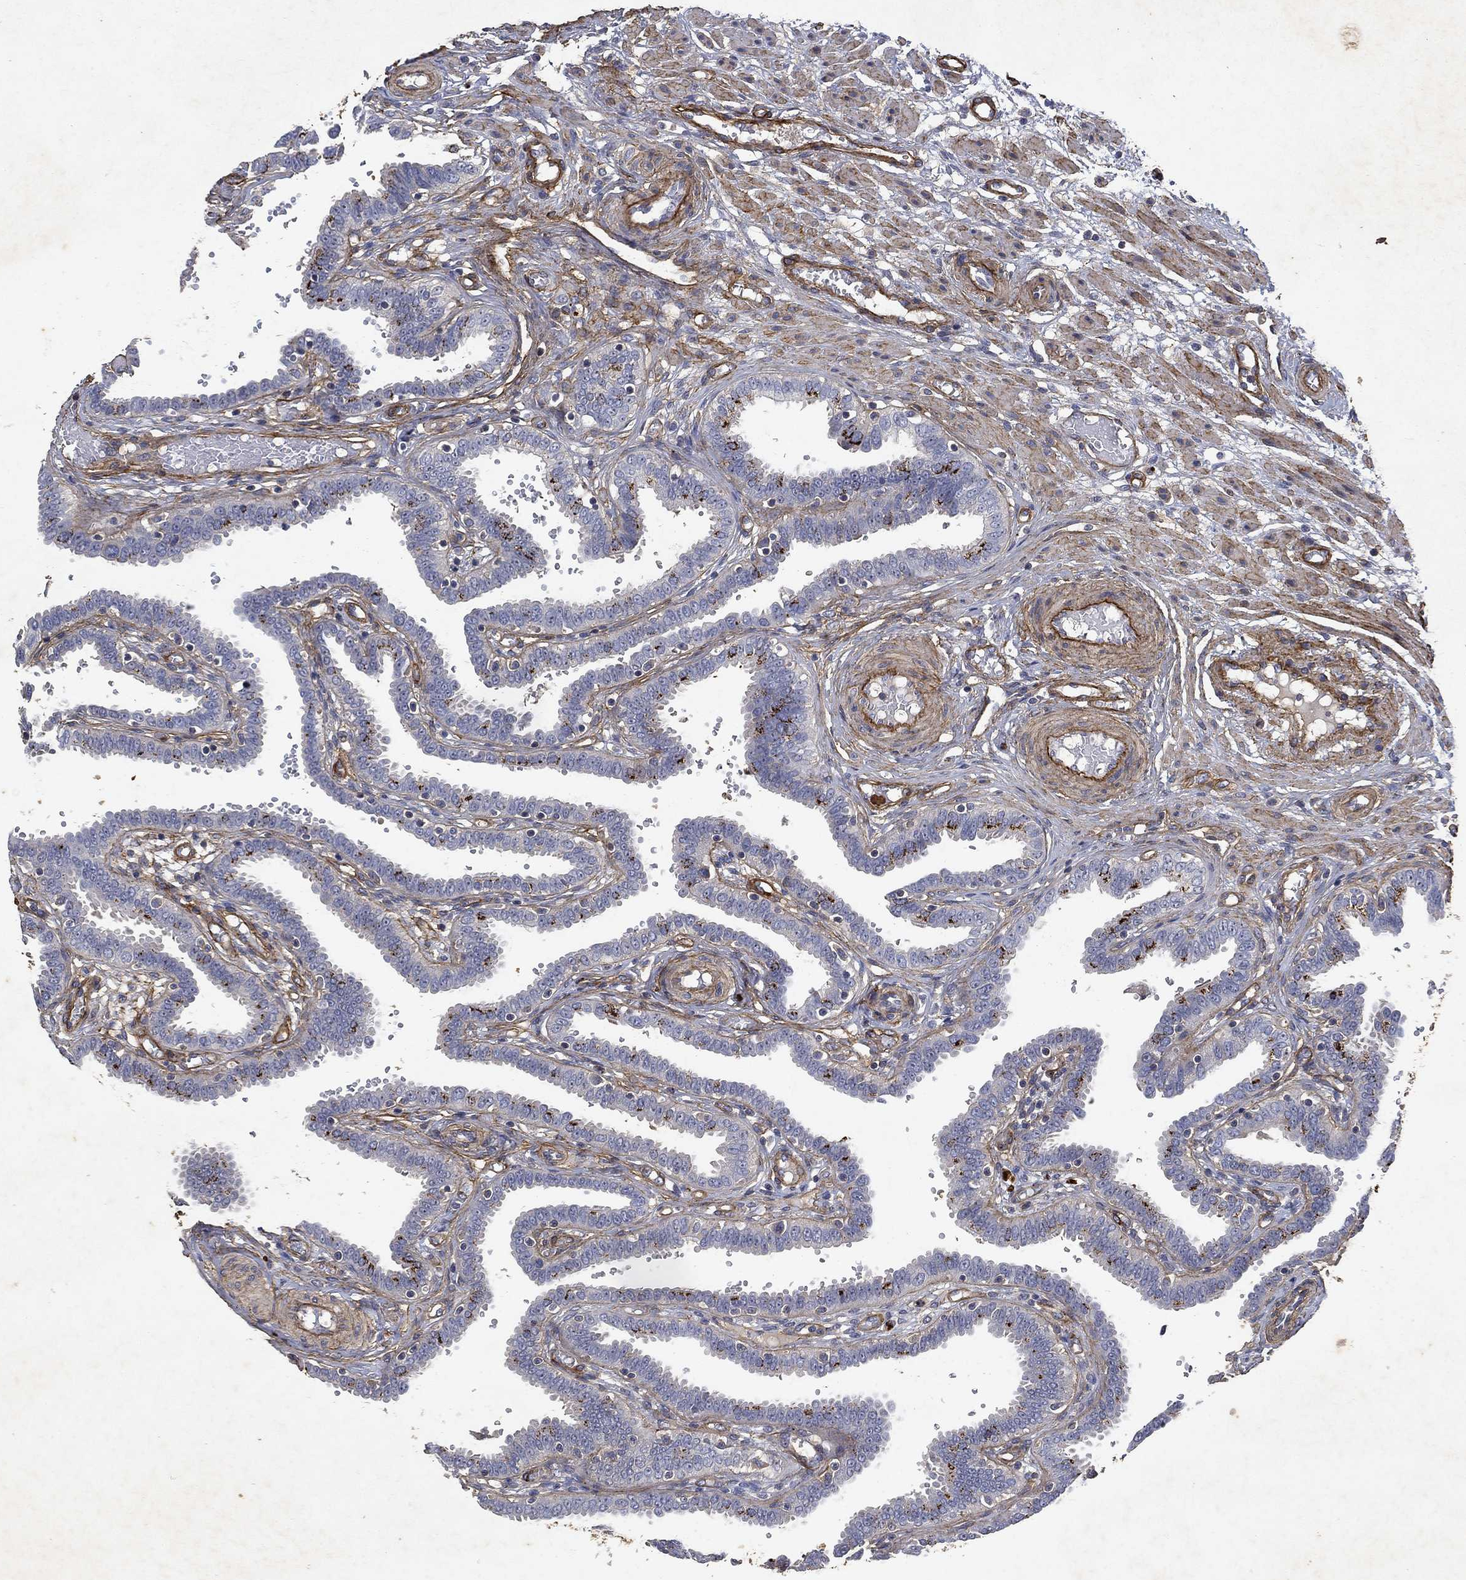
{"staining": {"intensity": "negative", "quantity": "none", "location": "none"}, "tissue": "fallopian tube", "cell_type": "Glandular cells", "image_type": "normal", "snomed": [{"axis": "morphology", "description": "Normal tissue, NOS"}, {"axis": "topography", "description": "Fallopian tube"}], "caption": "This is a image of immunohistochemistry staining of benign fallopian tube, which shows no expression in glandular cells.", "gene": "COL4A2", "patient": {"sex": "female", "age": 37}}